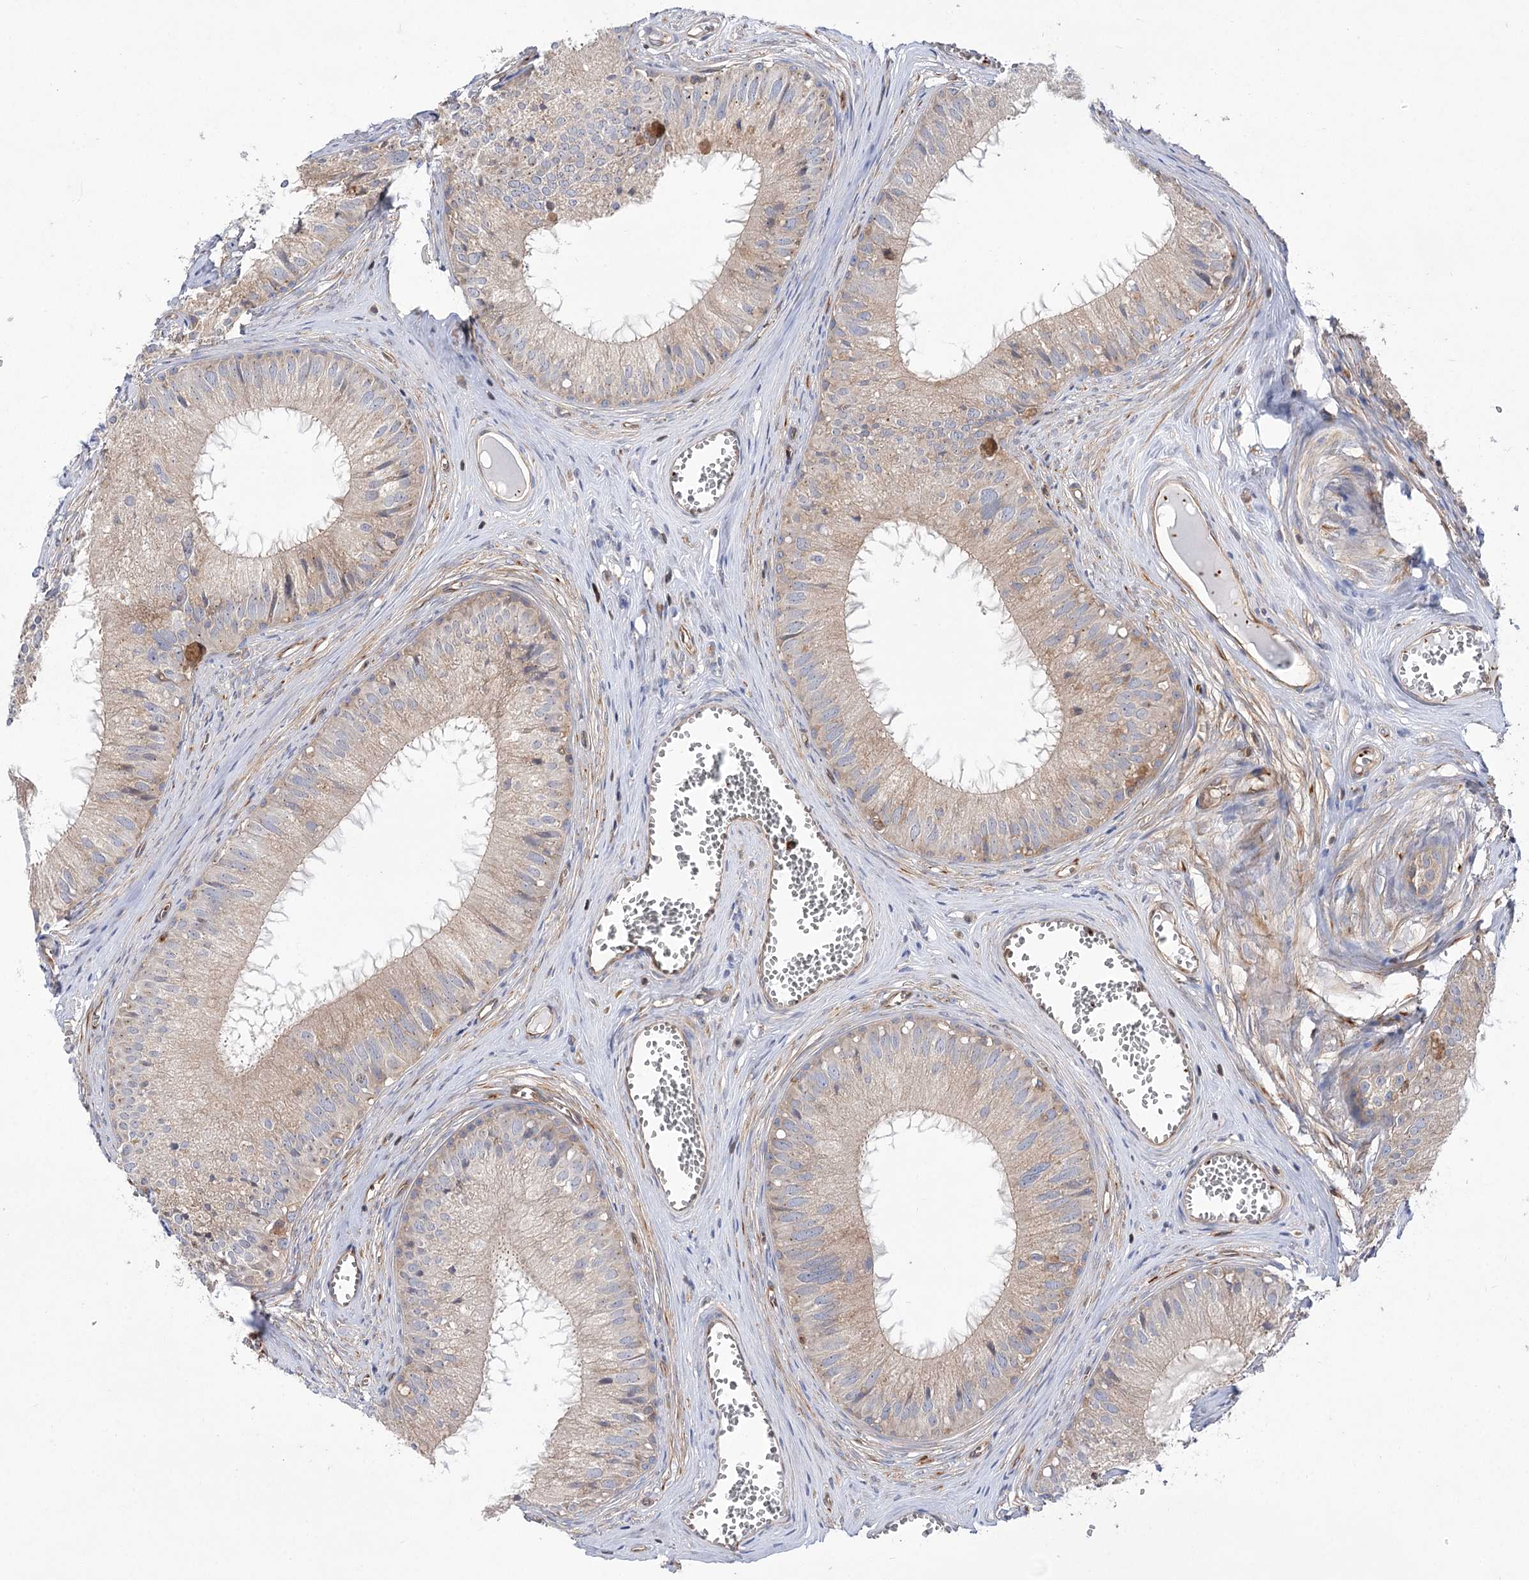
{"staining": {"intensity": "moderate", "quantity": "<25%", "location": "cytoplasmic/membranous"}, "tissue": "epididymis", "cell_type": "Glandular cells", "image_type": "normal", "snomed": [{"axis": "morphology", "description": "Normal tissue, NOS"}, {"axis": "topography", "description": "Epididymis"}], "caption": "Moderate cytoplasmic/membranous expression is present in approximately <25% of glandular cells in benign epididymis.", "gene": "VPS37B", "patient": {"sex": "male", "age": 36}}